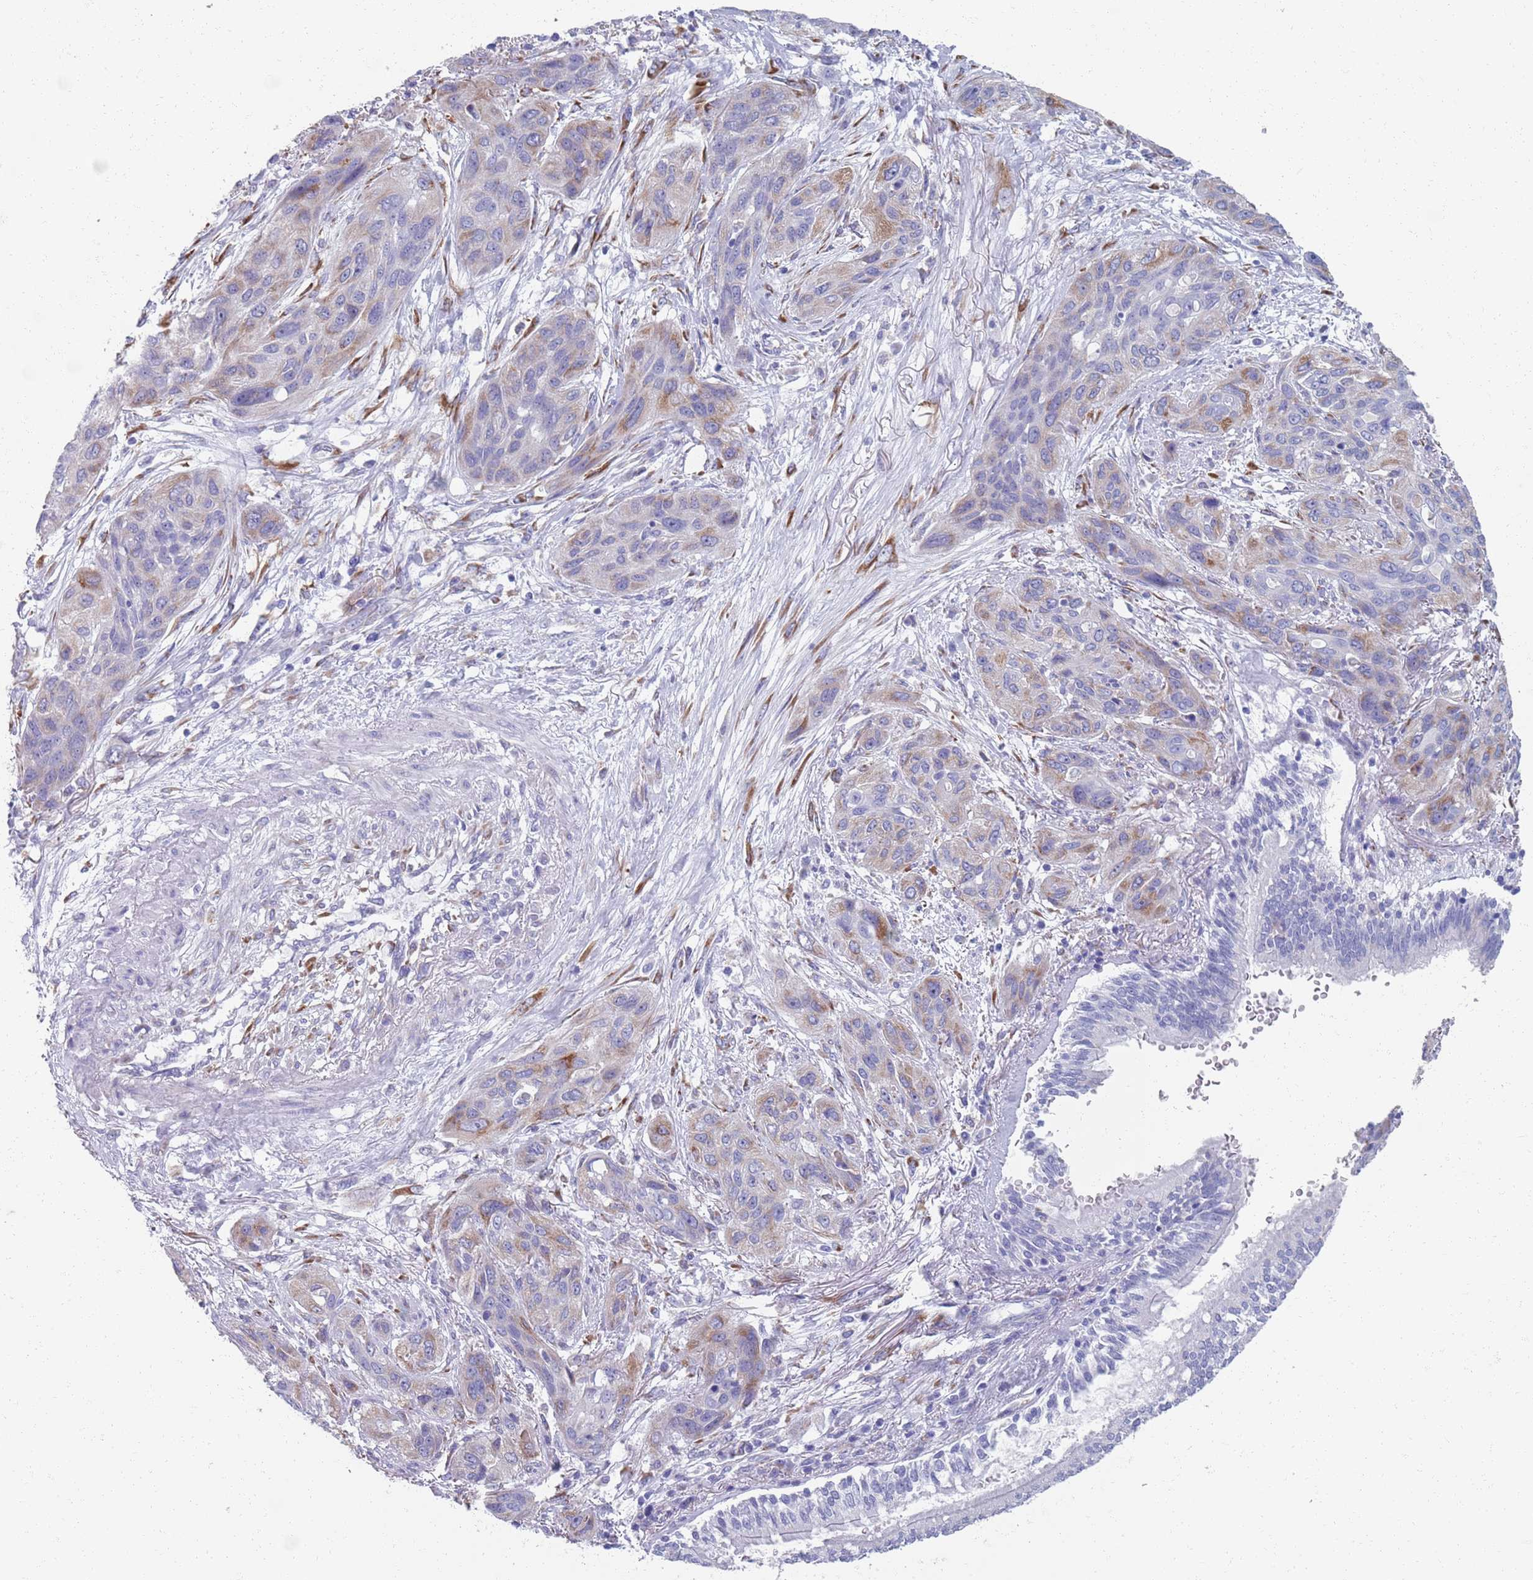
{"staining": {"intensity": "moderate", "quantity": "<25%", "location": "cytoplasmic/membranous"}, "tissue": "lung cancer", "cell_type": "Tumor cells", "image_type": "cancer", "snomed": [{"axis": "morphology", "description": "Squamous cell carcinoma, NOS"}, {"axis": "topography", "description": "Lung"}], "caption": "Immunohistochemistry of human lung squamous cell carcinoma demonstrates low levels of moderate cytoplasmic/membranous staining in about <25% of tumor cells.", "gene": "PLOD1", "patient": {"sex": "female", "age": 70}}